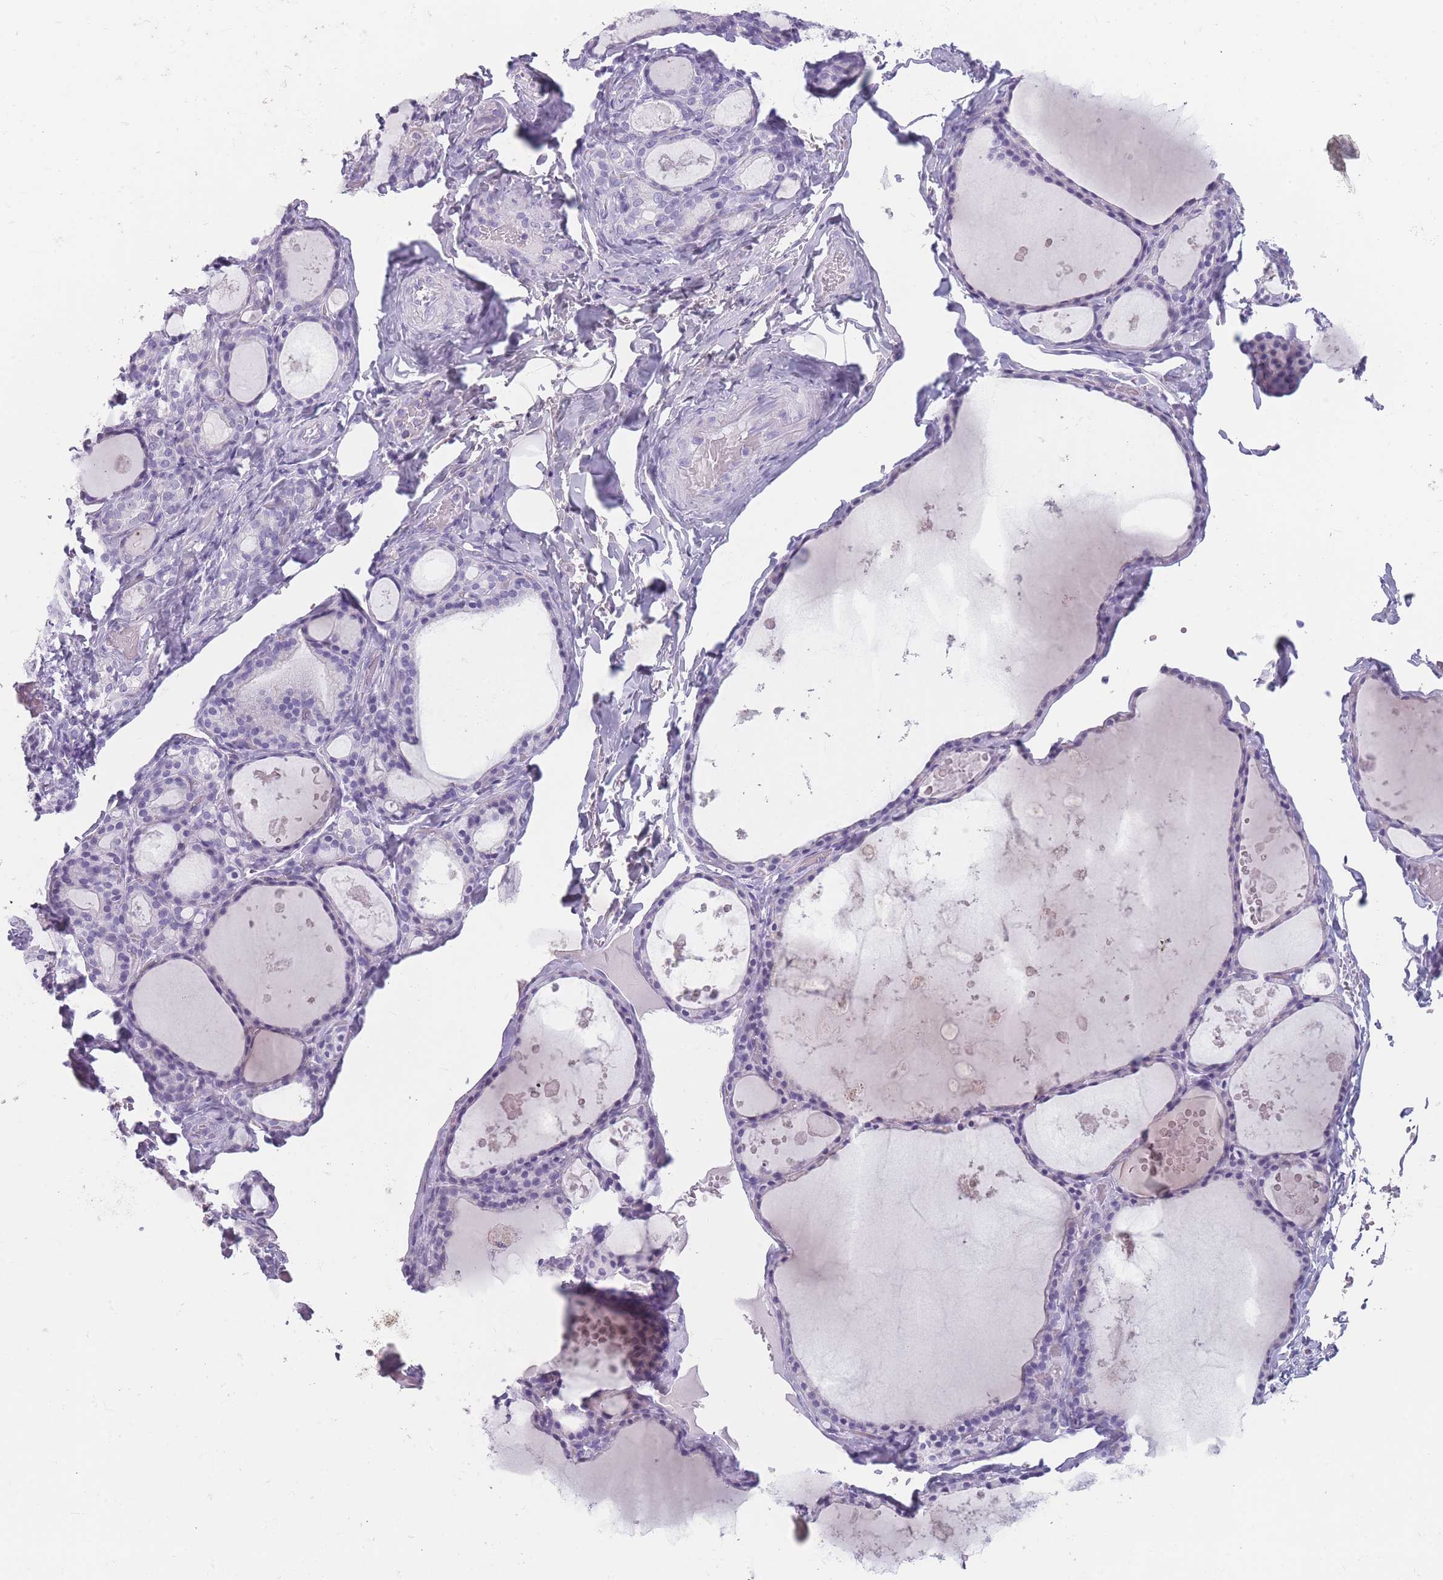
{"staining": {"intensity": "negative", "quantity": "none", "location": "none"}, "tissue": "thyroid gland", "cell_type": "Glandular cells", "image_type": "normal", "snomed": [{"axis": "morphology", "description": "Normal tissue, NOS"}, {"axis": "topography", "description": "Thyroid gland"}], "caption": "Immunohistochemistry (IHC) photomicrograph of normal thyroid gland: human thyroid gland stained with DAB (3,3'-diaminobenzidine) exhibits no significant protein expression in glandular cells. (DAB (3,3'-diaminobenzidine) immunohistochemistry (IHC) visualized using brightfield microscopy, high magnification).", "gene": "CCNO", "patient": {"sex": "male", "age": 56}}